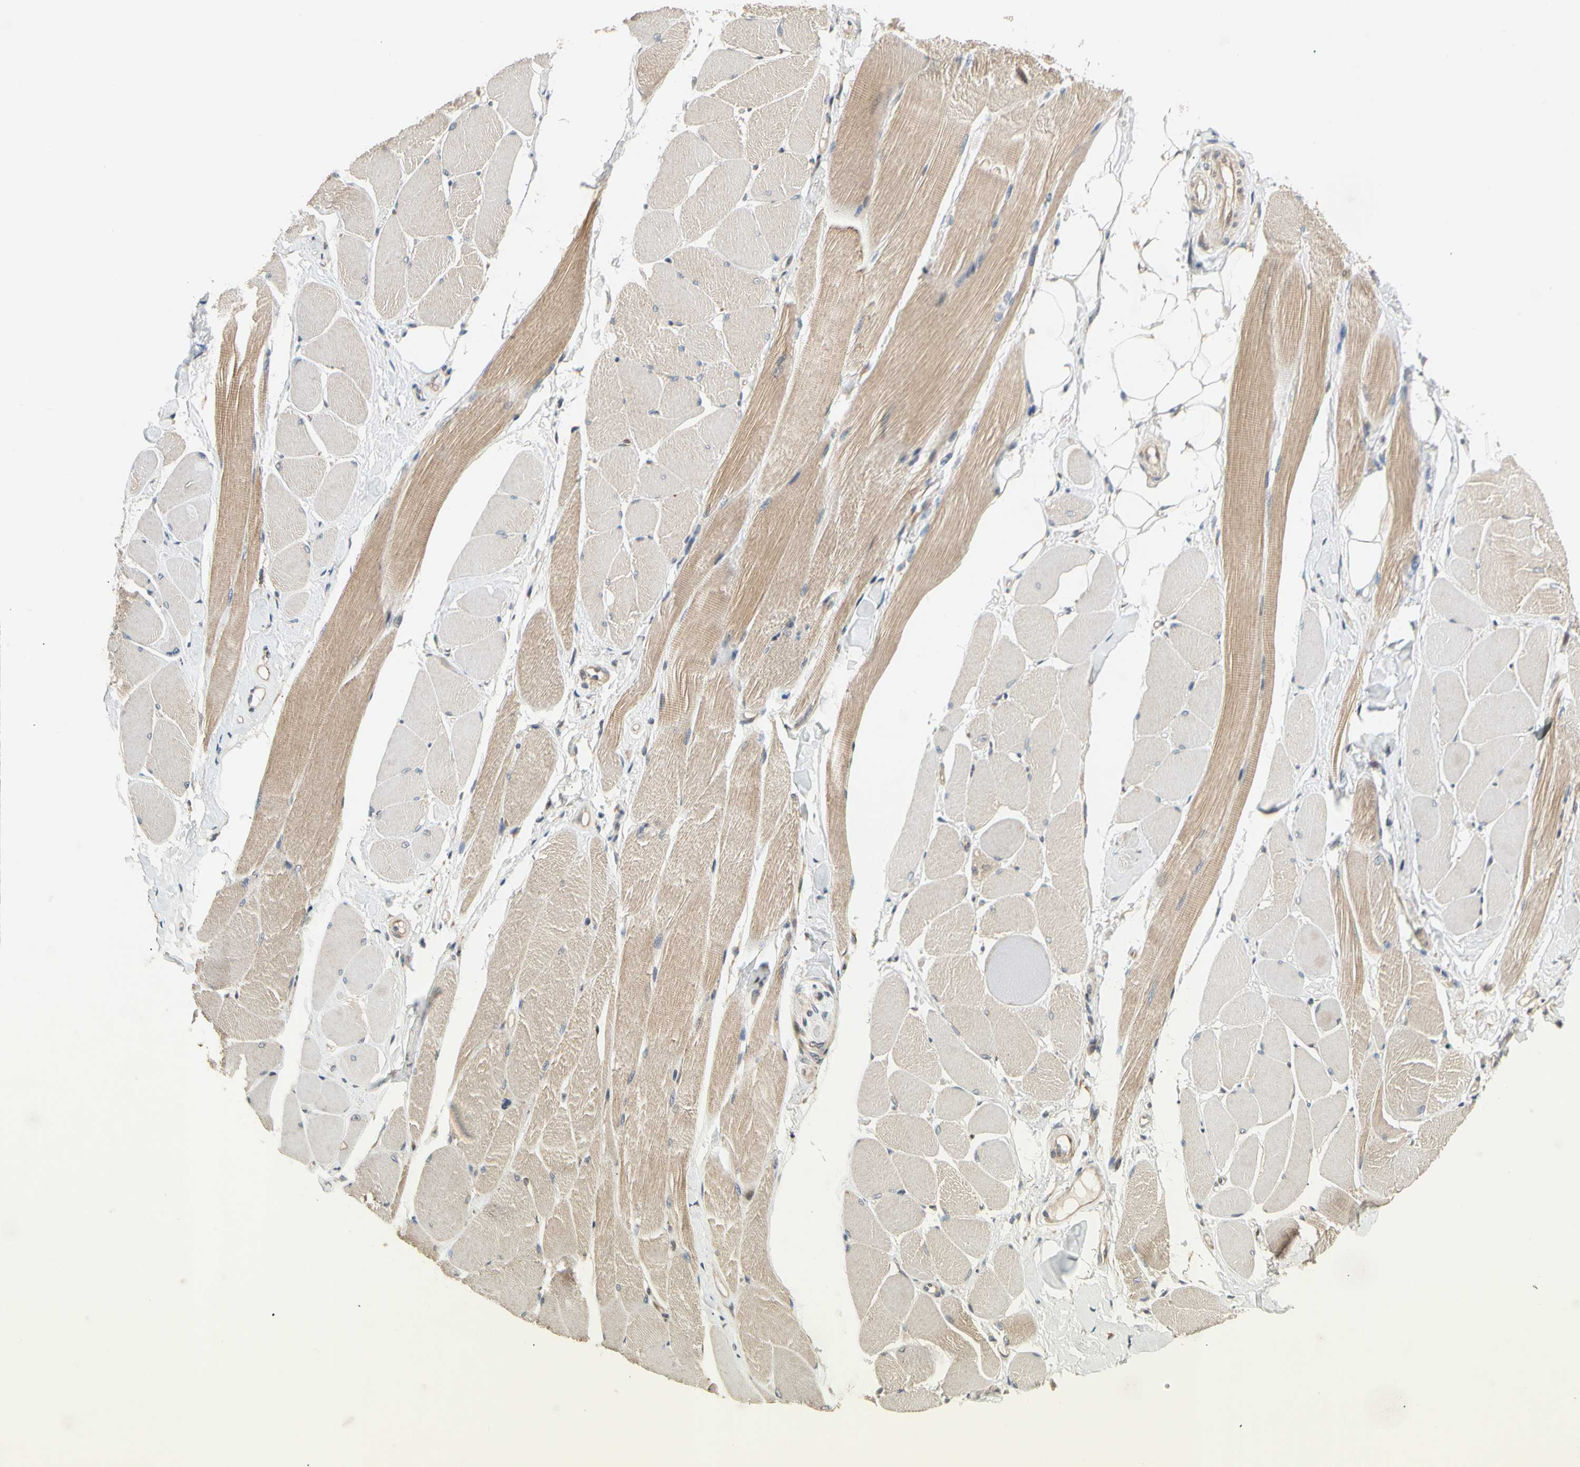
{"staining": {"intensity": "moderate", "quantity": "25%-75%", "location": "cytoplasmic/membranous"}, "tissue": "skeletal muscle", "cell_type": "Myocytes", "image_type": "normal", "snomed": [{"axis": "morphology", "description": "Normal tissue, NOS"}, {"axis": "topography", "description": "Skeletal muscle"}, {"axis": "topography", "description": "Peripheral nerve tissue"}], "caption": "DAB (3,3'-diaminobenzidine) immunohistochemical staining of unremarkable skeletal muscle exhibits moderate cytoplasmic/membranous protein staining in approximately 25%-75% of myocytes.", "gene": "ANKHD1", "patient": {"sex": "female", "age": 84}}